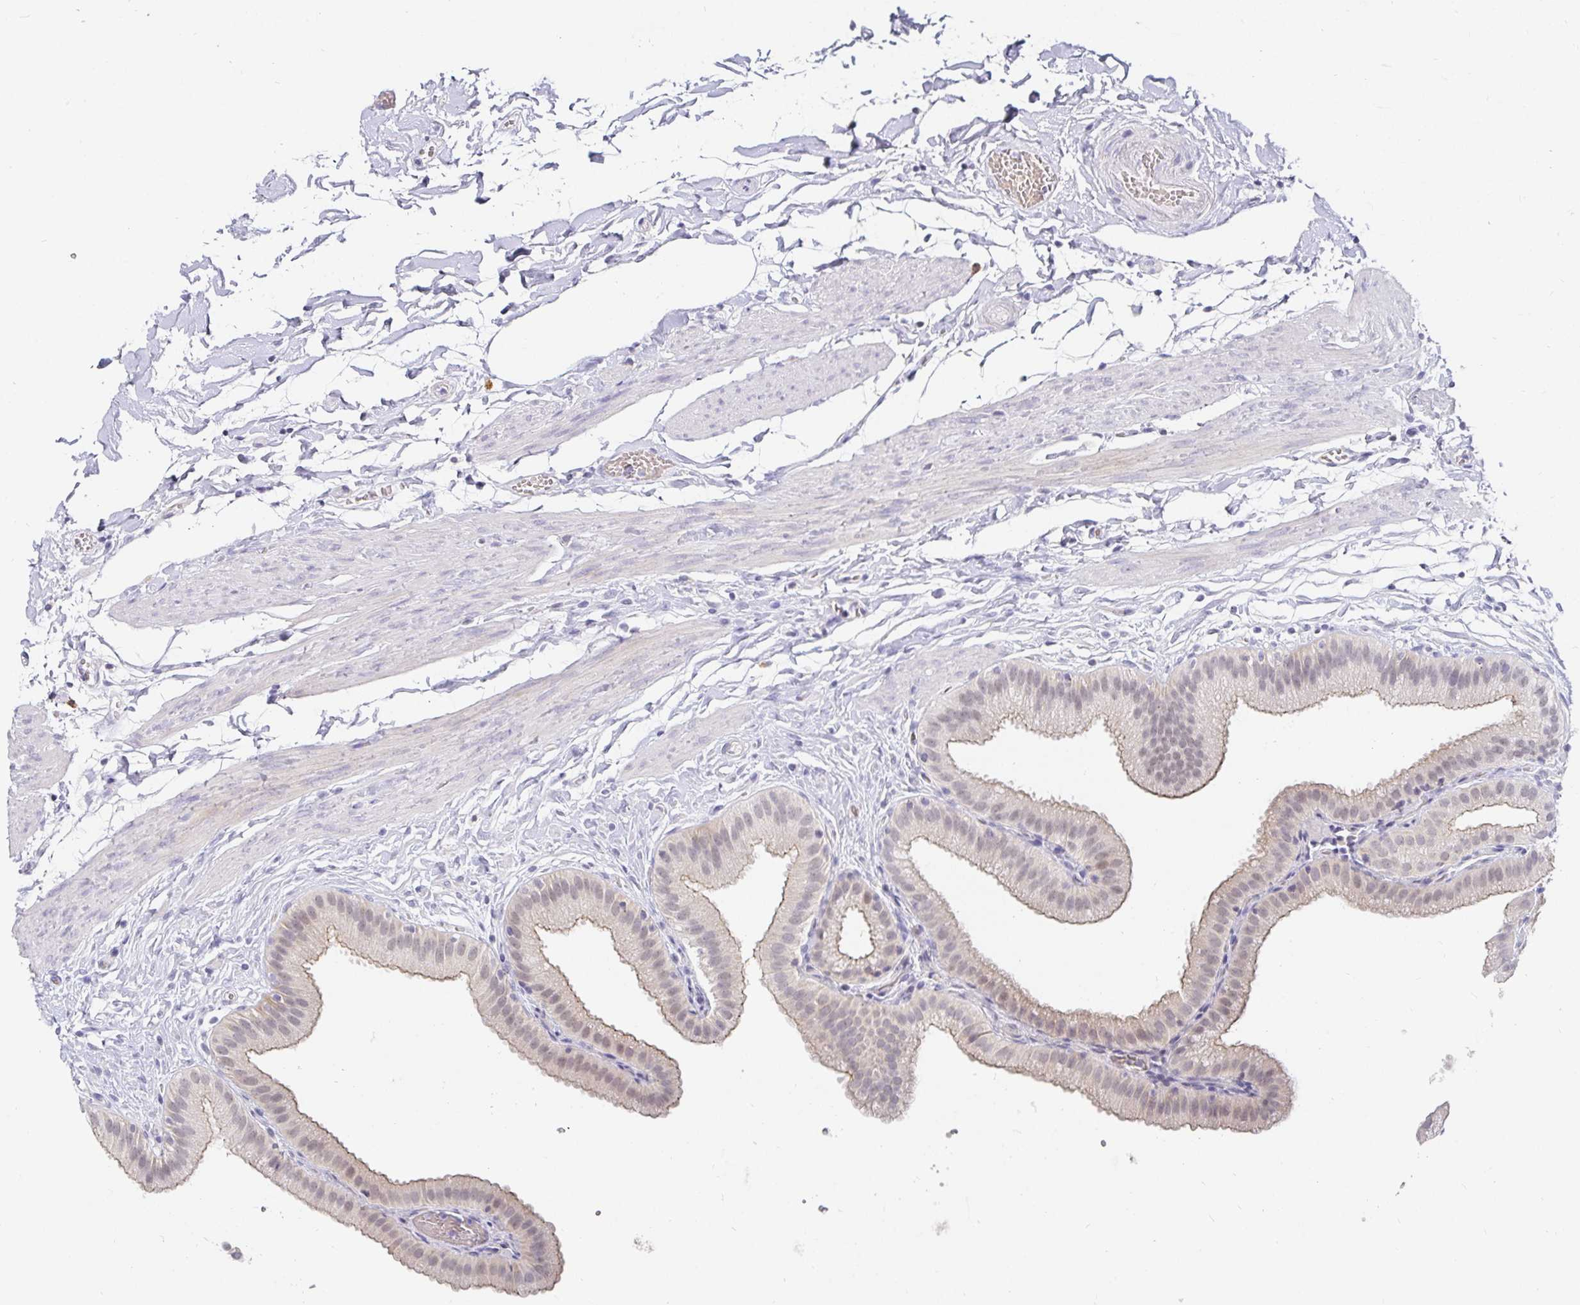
{"staining": {"intensity": "weak", "quantity": ">75%", "location": "cytoplasmic/membranous,nuclear"}, "tissue": "gallbladder", "cell_type": "Glandular cells", "image_type": "normal", "snomed": [{"axis": "morphology", "description": "Normal tissue, NOS"}, {"axis": "topography", "description": "Gallbladder"}], "caption": "Human gallbladder stained for a protein (brown) reveals weak cytoplasmic/membranous,nuclear positive expression in about >75% of glandular cells.", "gene": "PDX1", "patient": {"sex": "female", "age": 63}}